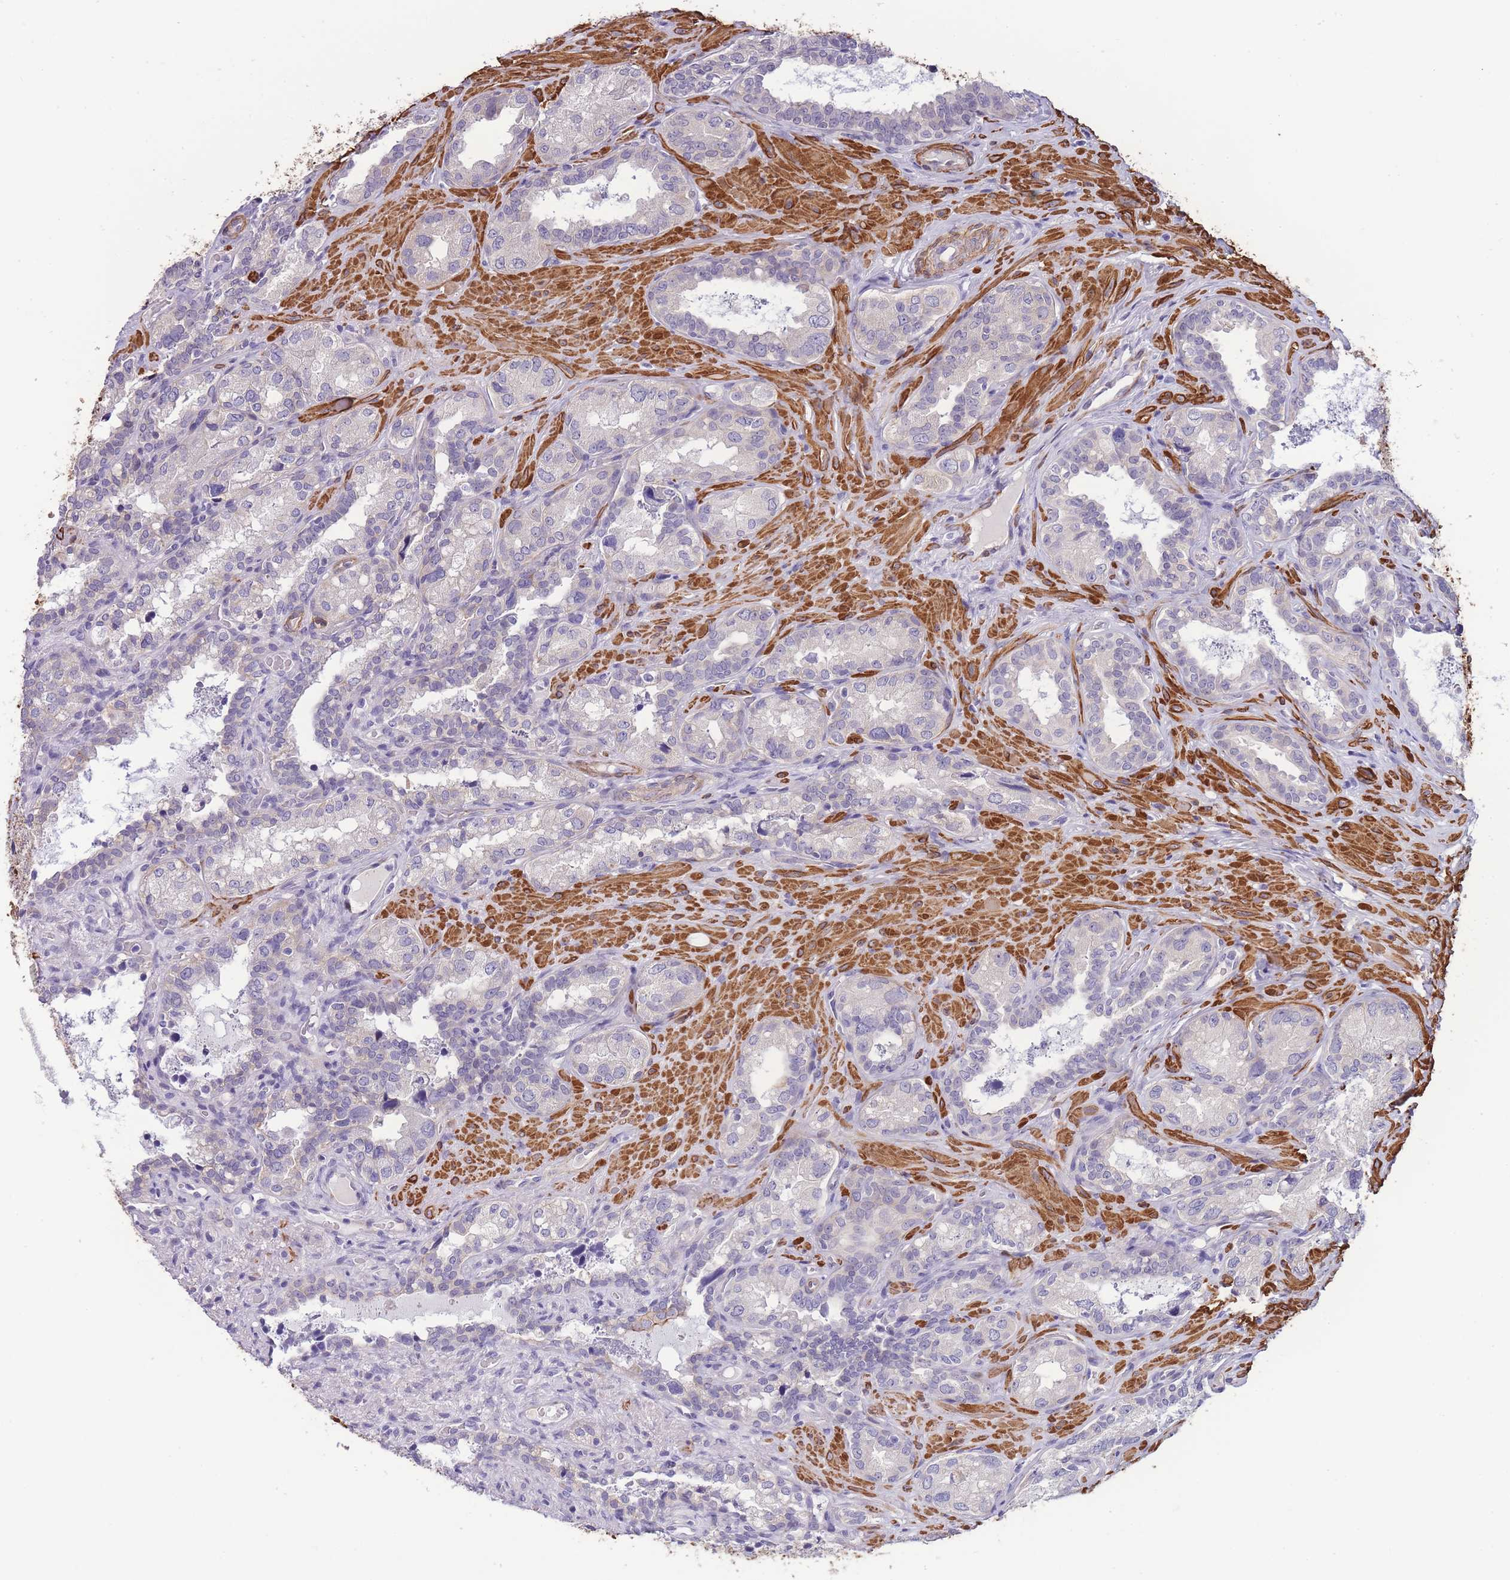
{"staining": {"intensity": "negative", "quantity": "none", "location": "none"}, "tissue": "seminal vesicle", "cell_type": "Glandular cells", "image_type": "normal", "snomed": [{"axis": "morphology", "description": "Normal tissue, NOS"}, {"axis": "topography", "description": "Seminal veicle"}, {"axis": "topography", "description": "Peripheral nerve tissue"}], "caption": "Immunohistochemistry of unremarkable seminal vesicle displays no expression in glandular cells. The staining was performed using DAB (3,3'-diaminobenzidine) to visualize the protein expression in brown, while the nuclei were stained in blue with hematoxylin (Magnification: 20x).", "gene": "FAM124A", "patient": {"sex": "male", "age": 67}}